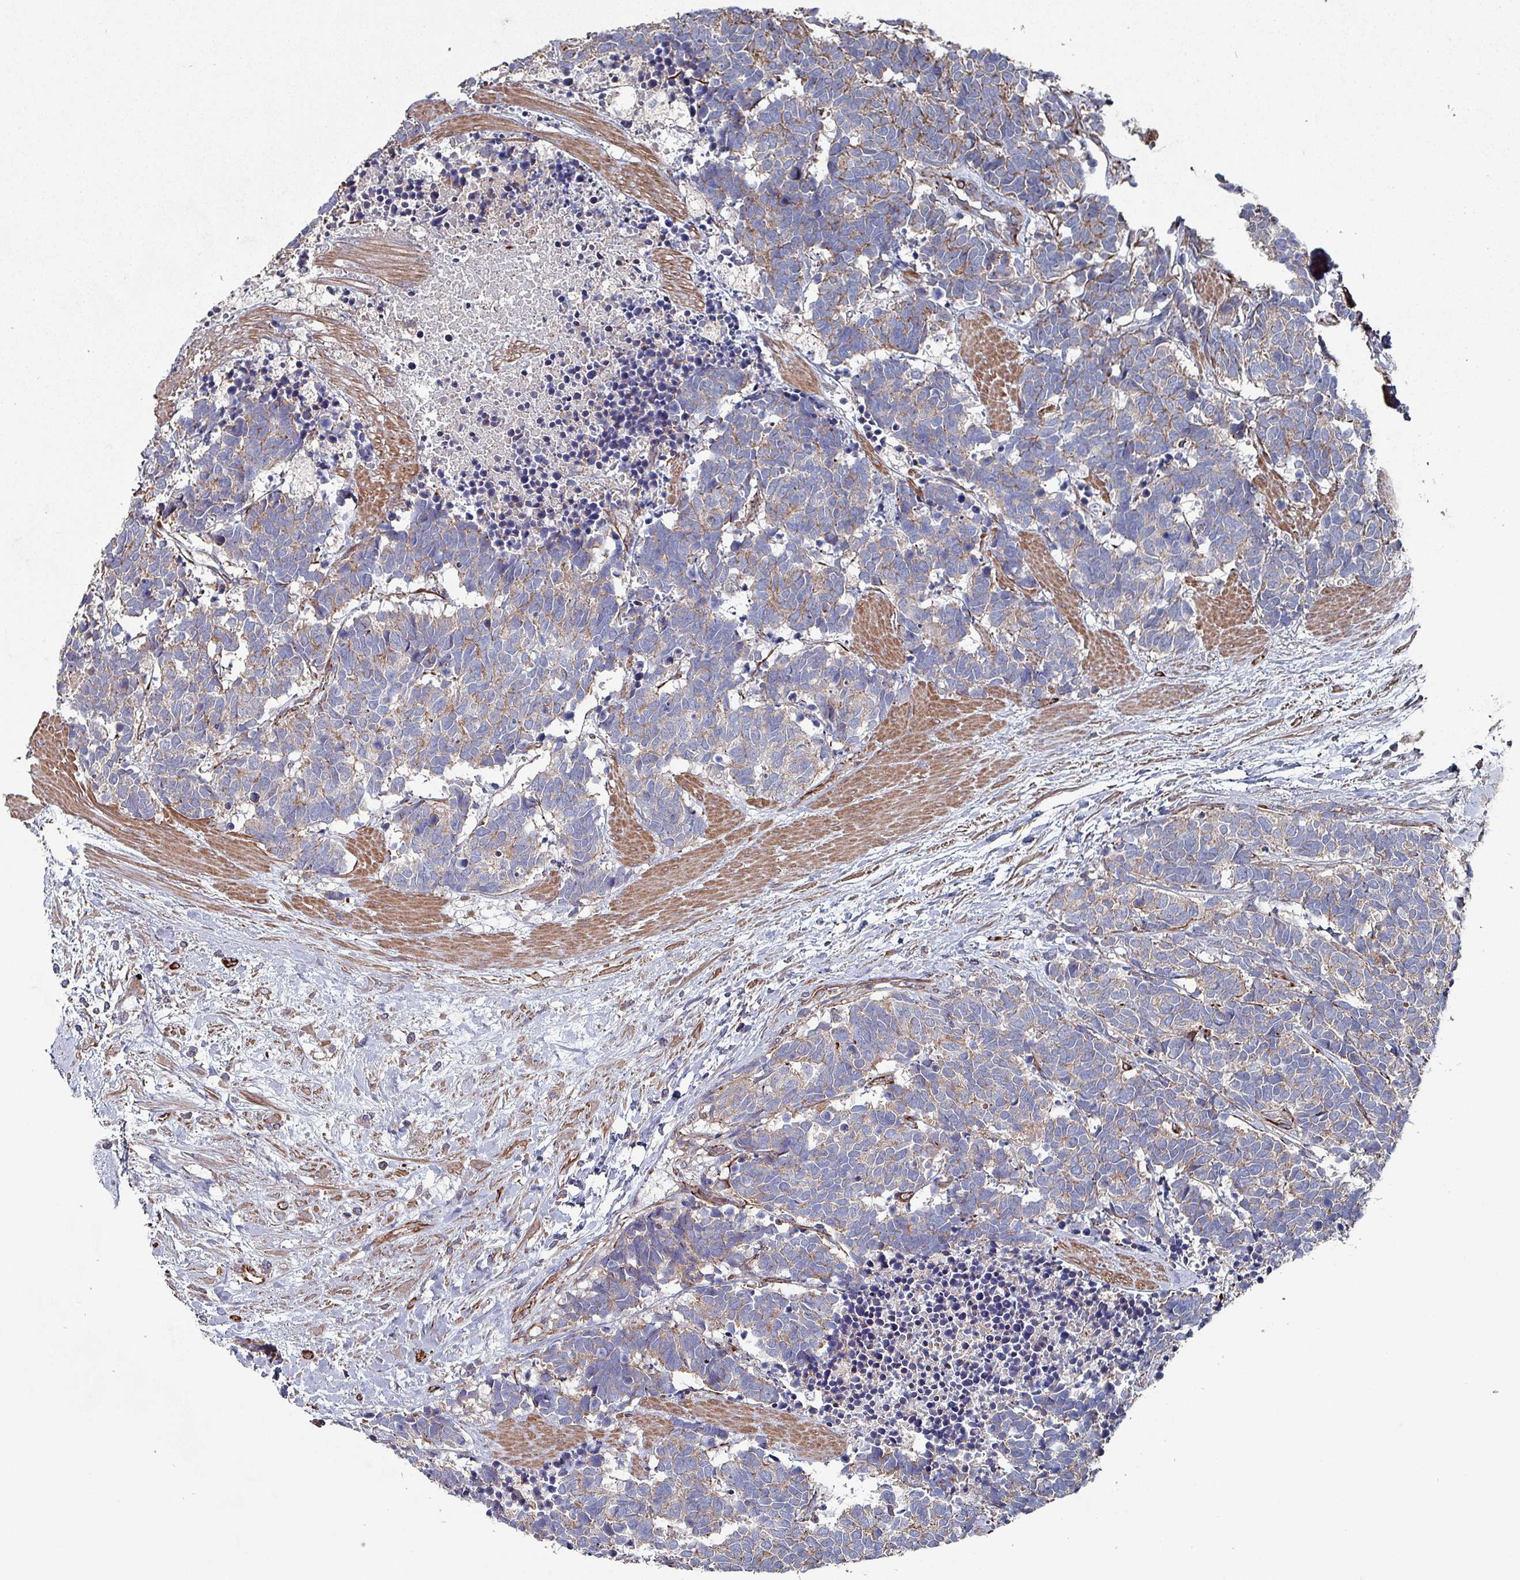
{"staining": {"intensity": "weak", "quantity": "25%-75%", "location": "cytoplasmic/membranous"}, "tissue": "carcinoid", "cell_type": "Tumor cells", "image_type": "cancer", "snomed": [{"axis": "morphology", "description": "Carcinoma, NOS"}, {"axis": "morphology", "description": "Carcinoid, malignant, NOS"}, {"axis": "topography", "description": "Prostate"}], "caption": "Weak cytoplasmic/membranous positivity for a protein is identified in approximately 25%-75% of tumor cells of carcinoma using immunohistochemistry.", "gene": "ANO10", "patient": {"sex": "male", "age": 57}}